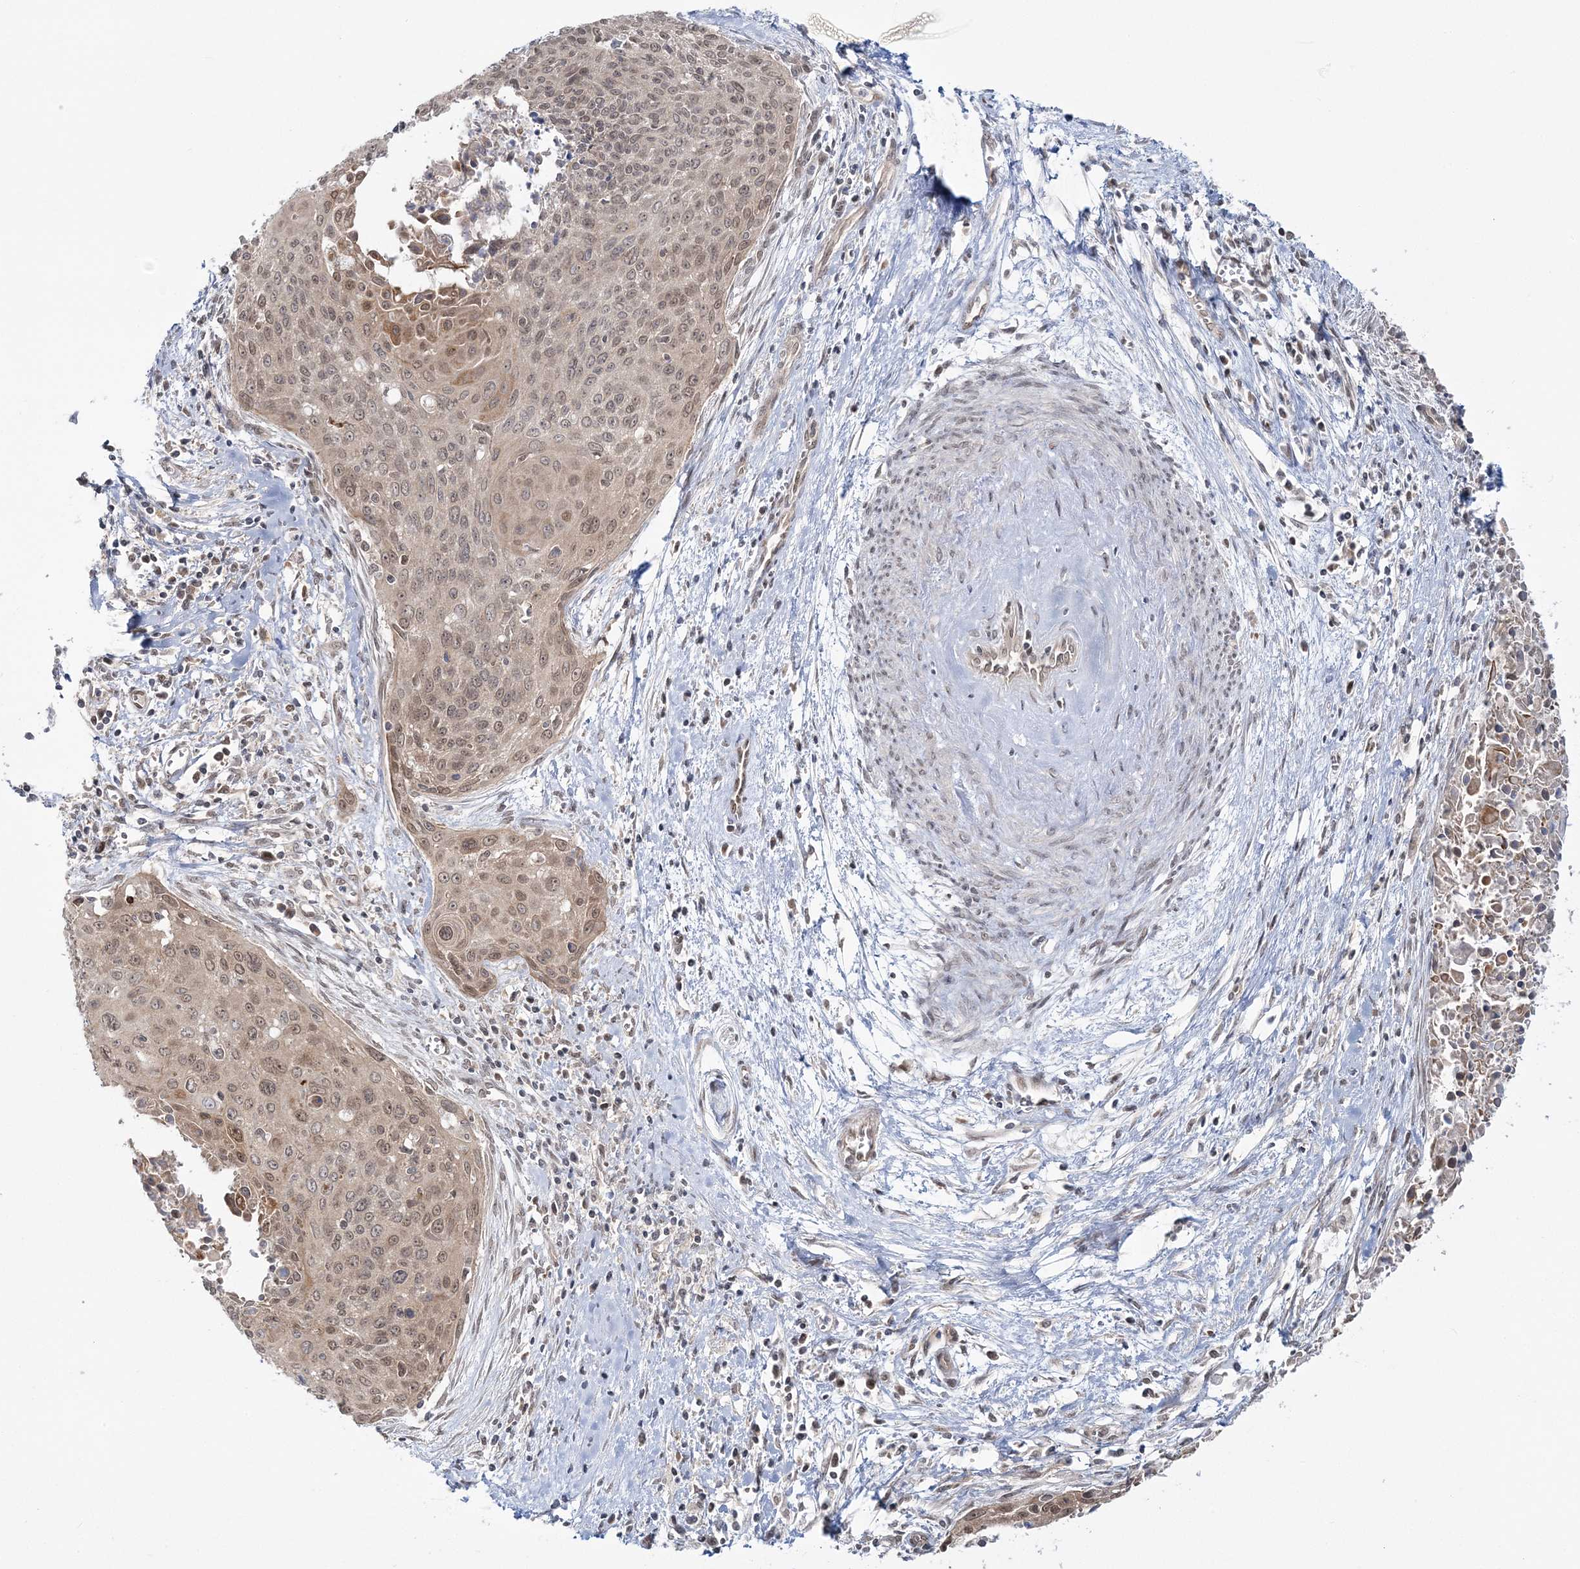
{"staining": {"intensity": "moderate", "quantity": ">75%", "location": "cytoplasmic/membranous,nuclear"}, "tissue": "cervical cancer", "cell_type": "Tumor cells", "image_type": "cancer", "snomed": [{"axis": "morphology", "description": "Squamous cell carcinoma, NOS"}, {"axis": "topography", "description": "Cervix"}], "caption": "Tumor cells demonstrate medium levels of moderate cytoplasmic/membranous and nuclear positivity in approximately >75% of cells in cervical cancer (squamous cell carcinoma). (DAB IHC with brightfield microscopy, high magnification).", "gene": "ZFAND6", "patient": {"sex": "female", "age": 55}}